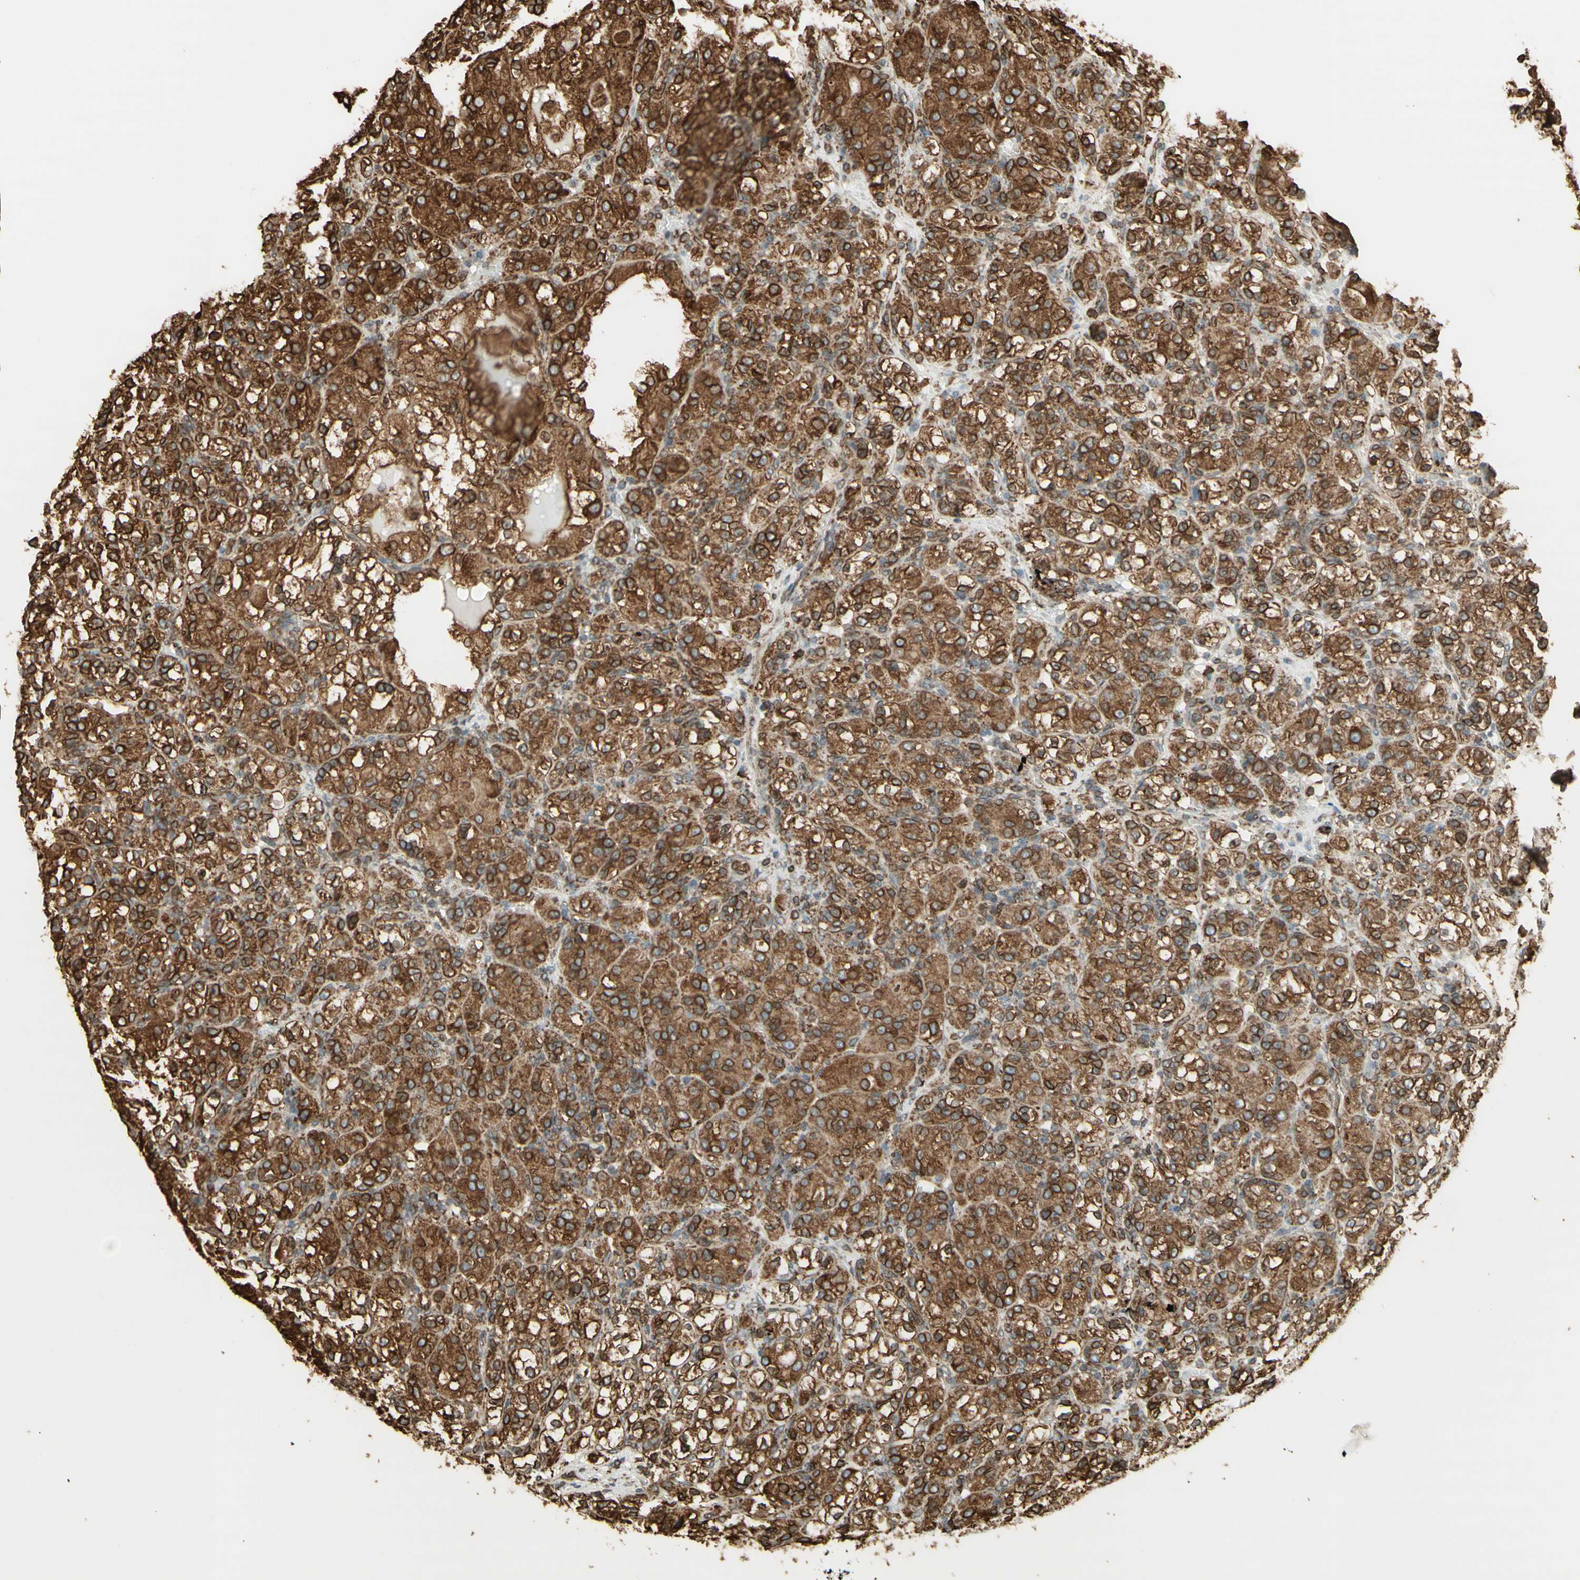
{"staining": {"intensity": "moderate", "quantity": ">75%", "location": "cytoplasmic/membranous"}, "tissue": "renal cancer", "cell_type": "Tumor cells", "image_type": "cancer", "snomed": [{"axis": "morphology", "description": "Adenocarcinoma, NOS"}, {"axis": "topography", "description": "Kidney"}], "caption": "Renal adenocarcinoma was stained to show a protein in brown. There is medium levels of moderate cytoplasmic/membranous expression in about >75% of tumor cells.", "gene": "CANX", "patient": {"sex": "male", "age": 61}}